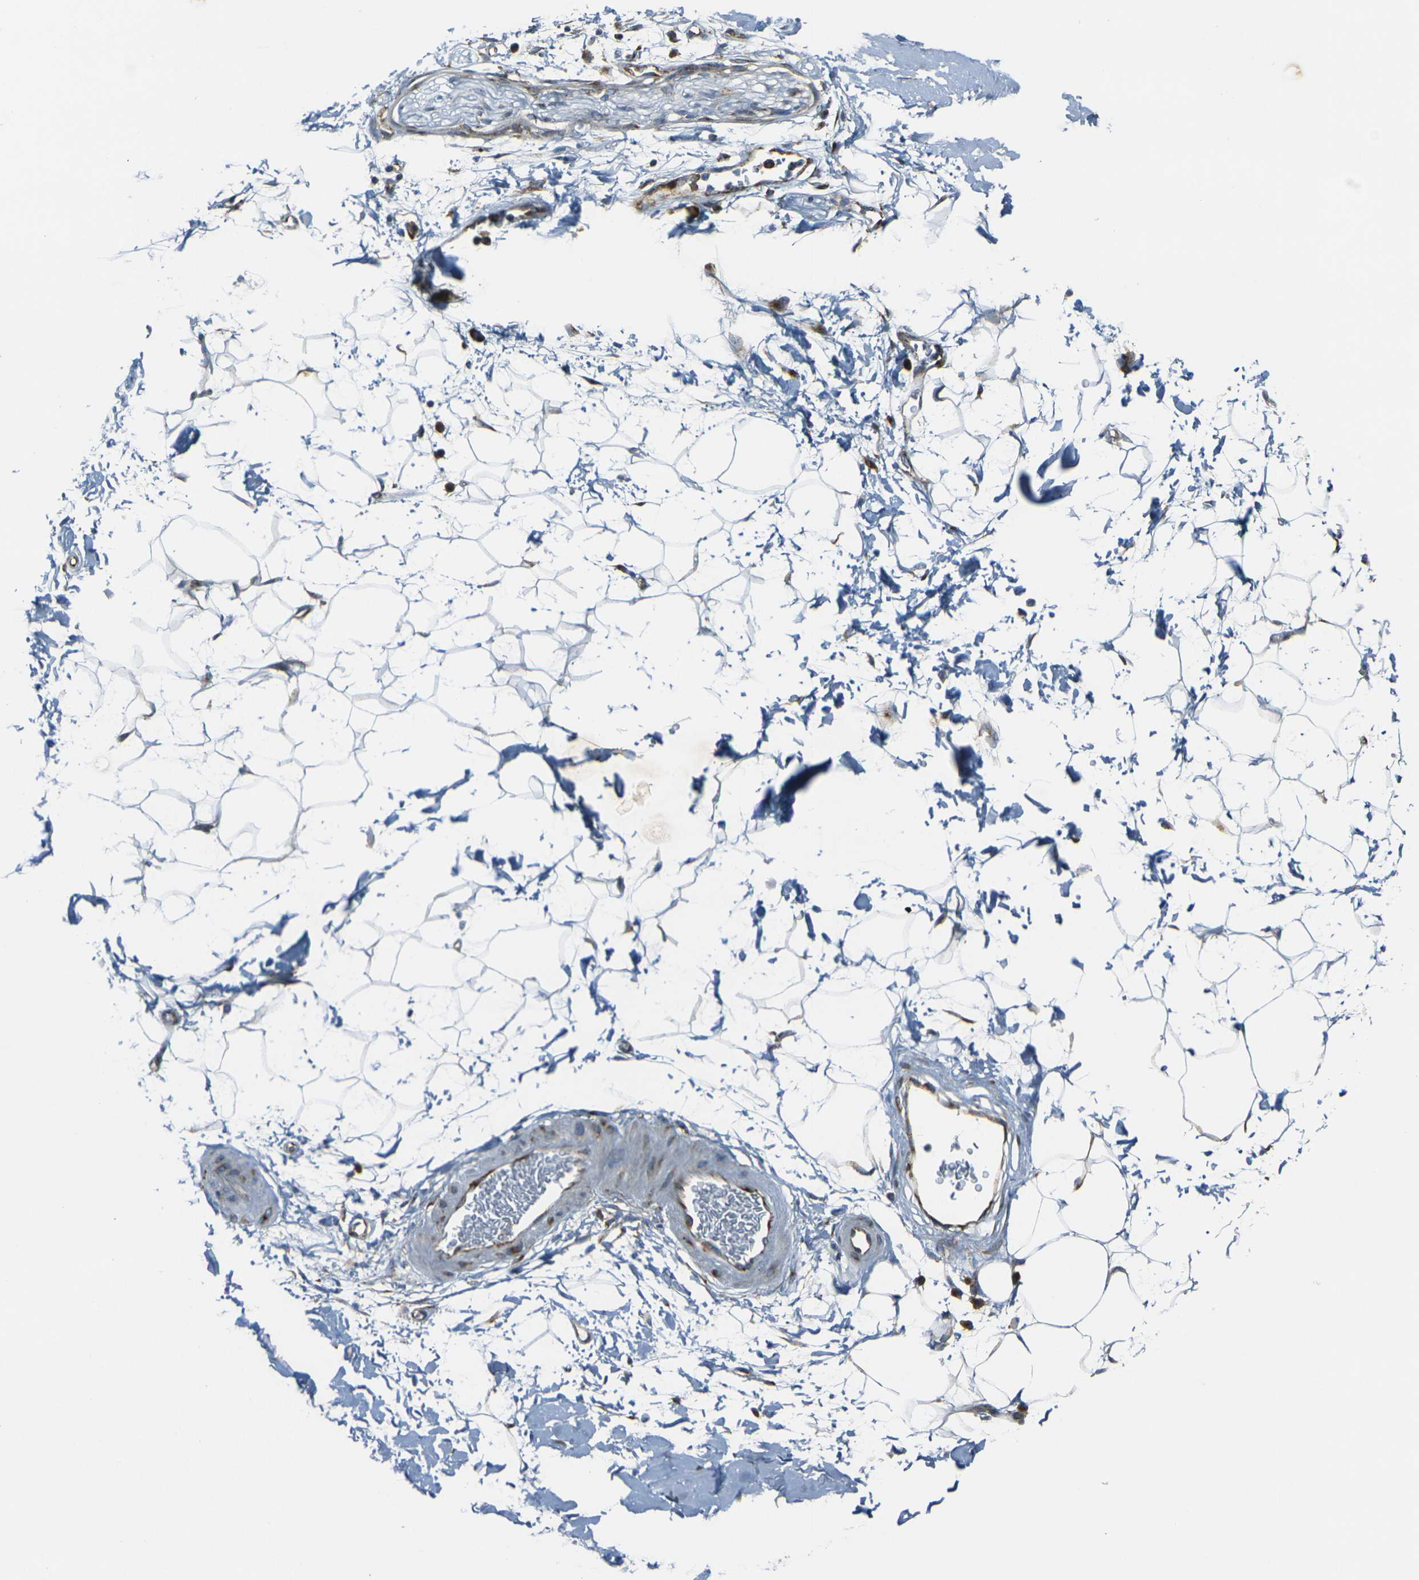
{"staining": {"intensity": "negative", "quantity": "none", "location": "none"}, "tissue": "adipose tissue", "cell_type": "Adipocytes", "image_type": "normal", "snomed": [{"axis": "morphology", "description": "Normal tissue, NOS"}, {"axis": "topography", "description": "Soft tissue"}], "caption": "Adipose tissue stained for a protein using immunohistochemistry (IHC) shows no staining adipocytes.", "gene": "CELSR2", "patient": {"sex": "male", "age": 72}}